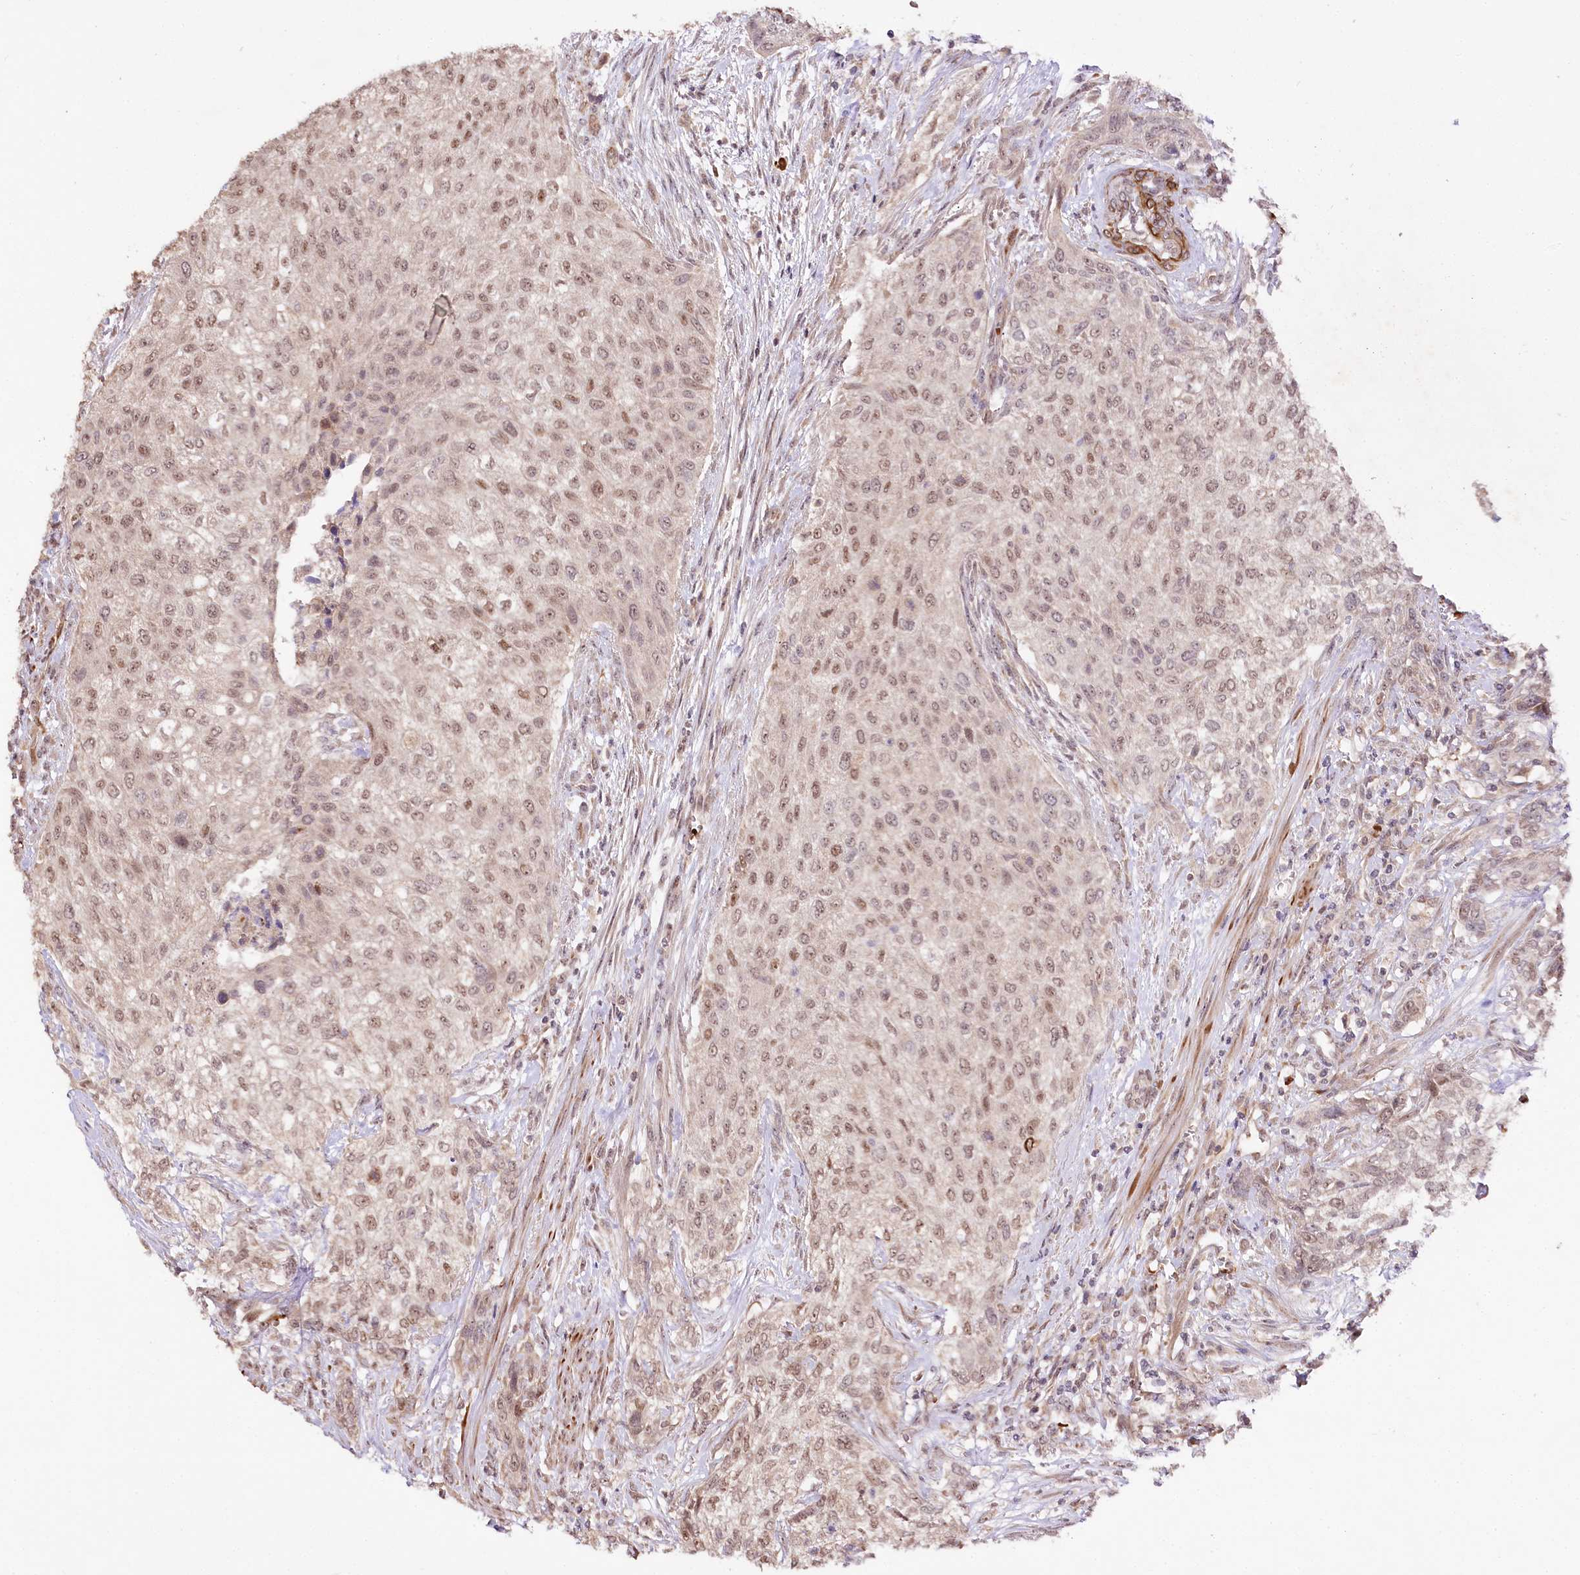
{"staining": {"intensity": "weak", "quantity": ">75%", "location": "nuclear"}, "tissue": "urothelial cancer", "cell_type": "Tumor cells", "image_type": "cancer", "snomed": [{"axis": "morphology", "description": "Normal tissue, NOS"}, {"axis": "morphology", "description": "Urothelial carcinoma, NOS"}, {"axis": "topography", "description": "Urinary bladder"}, {"axis": "topography", "description": "Peripheral nerve tissue"}], "caption": "This photomicrograph demonstrates immunohistochemistry staining of urothelial cancer, with low weak nuclear staining in approximately >75% of tumor cells.", "gene": "DMP1", "patient": {"sex": "male", "age": 35}}